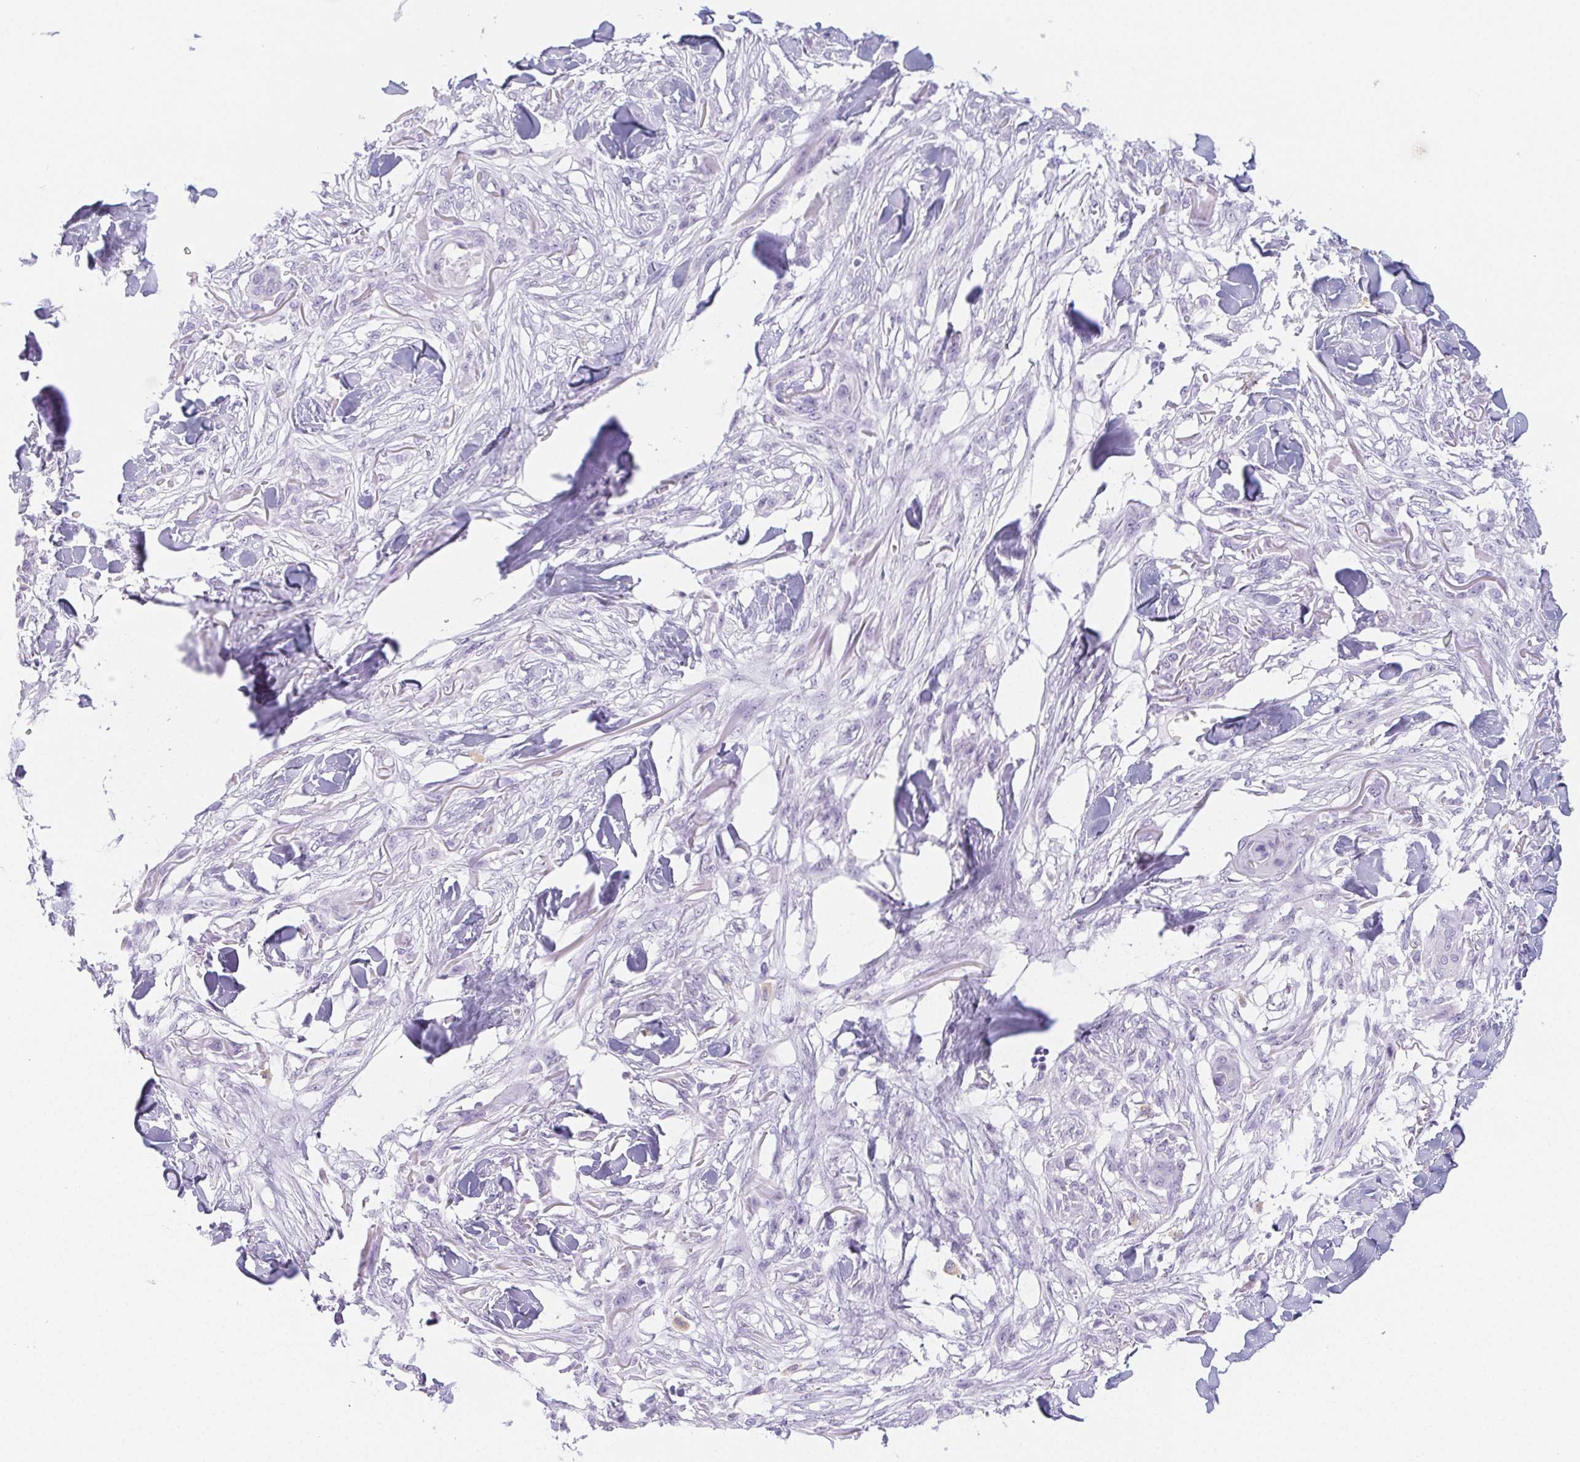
{"staining": {"intensity": "negative", "quantity": "none", "location": "none"}, "tissue": "skin cancer", "cell_type": "Tumor cells", "image_type": "cancer", "snomed": [{"axis": "morphology", "description": "Squamous cell carcinoma, NOS"}, {"axis": "topography", "description": "Skin"}], "caption": "Tumor cells show no significant protein staining in skin cancer.", "gene": "ST8SIA3", "patient": {"sex": "female", "age": 59}}